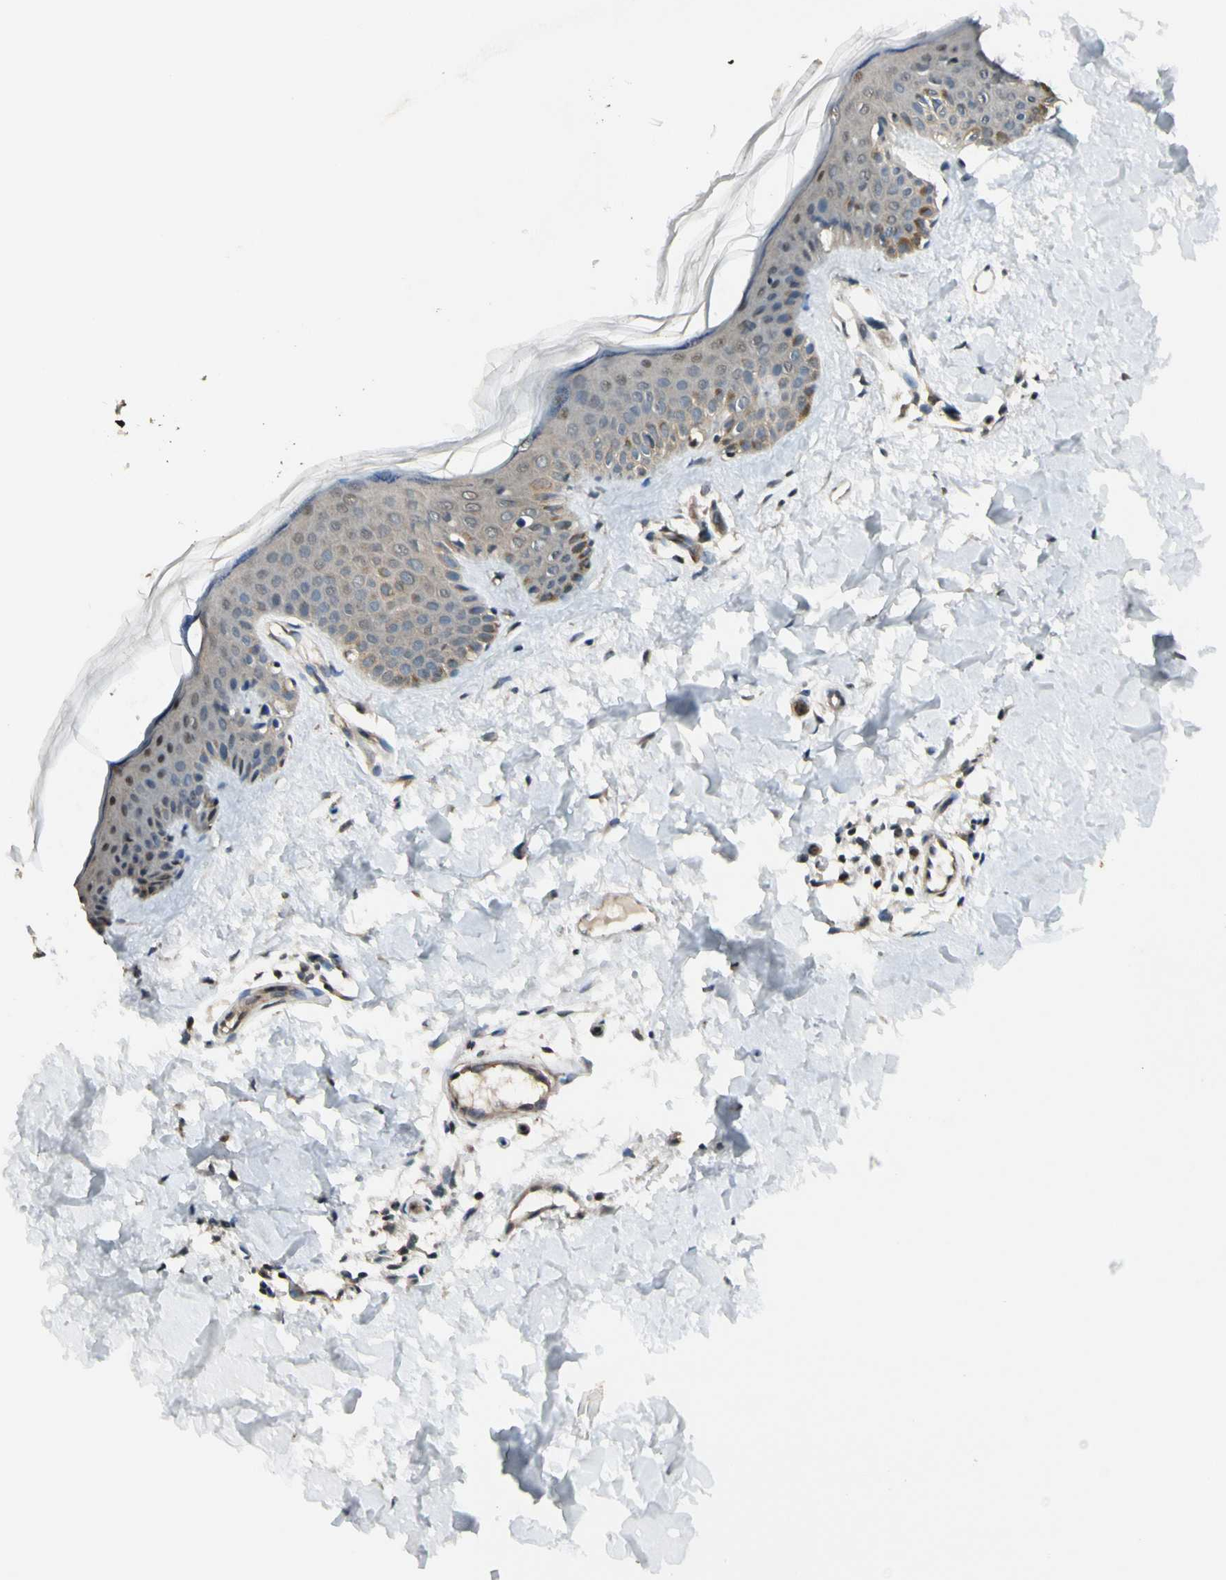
{"staining": {"intensity": "moderate", "quantity": ">75%", "location": "cytoplasmic/membranous"}, "tissue": "skin", "cell_type": "Fibroblasts", "image_type": "normal", "snomed": [{"axis": "morphology", "description": "Normal tissue, NOS"}, {"axis": "topography", "description": "Skin"}], "caption": "This image reveals immunohistochemistry (IHC) staining of benign human skin, with medium moderate cytoplasmic/membranous expression in about >75% of fibroblasts.", "gene": "RASGRF1", "patient": {"sex": "male", "age": 67}}